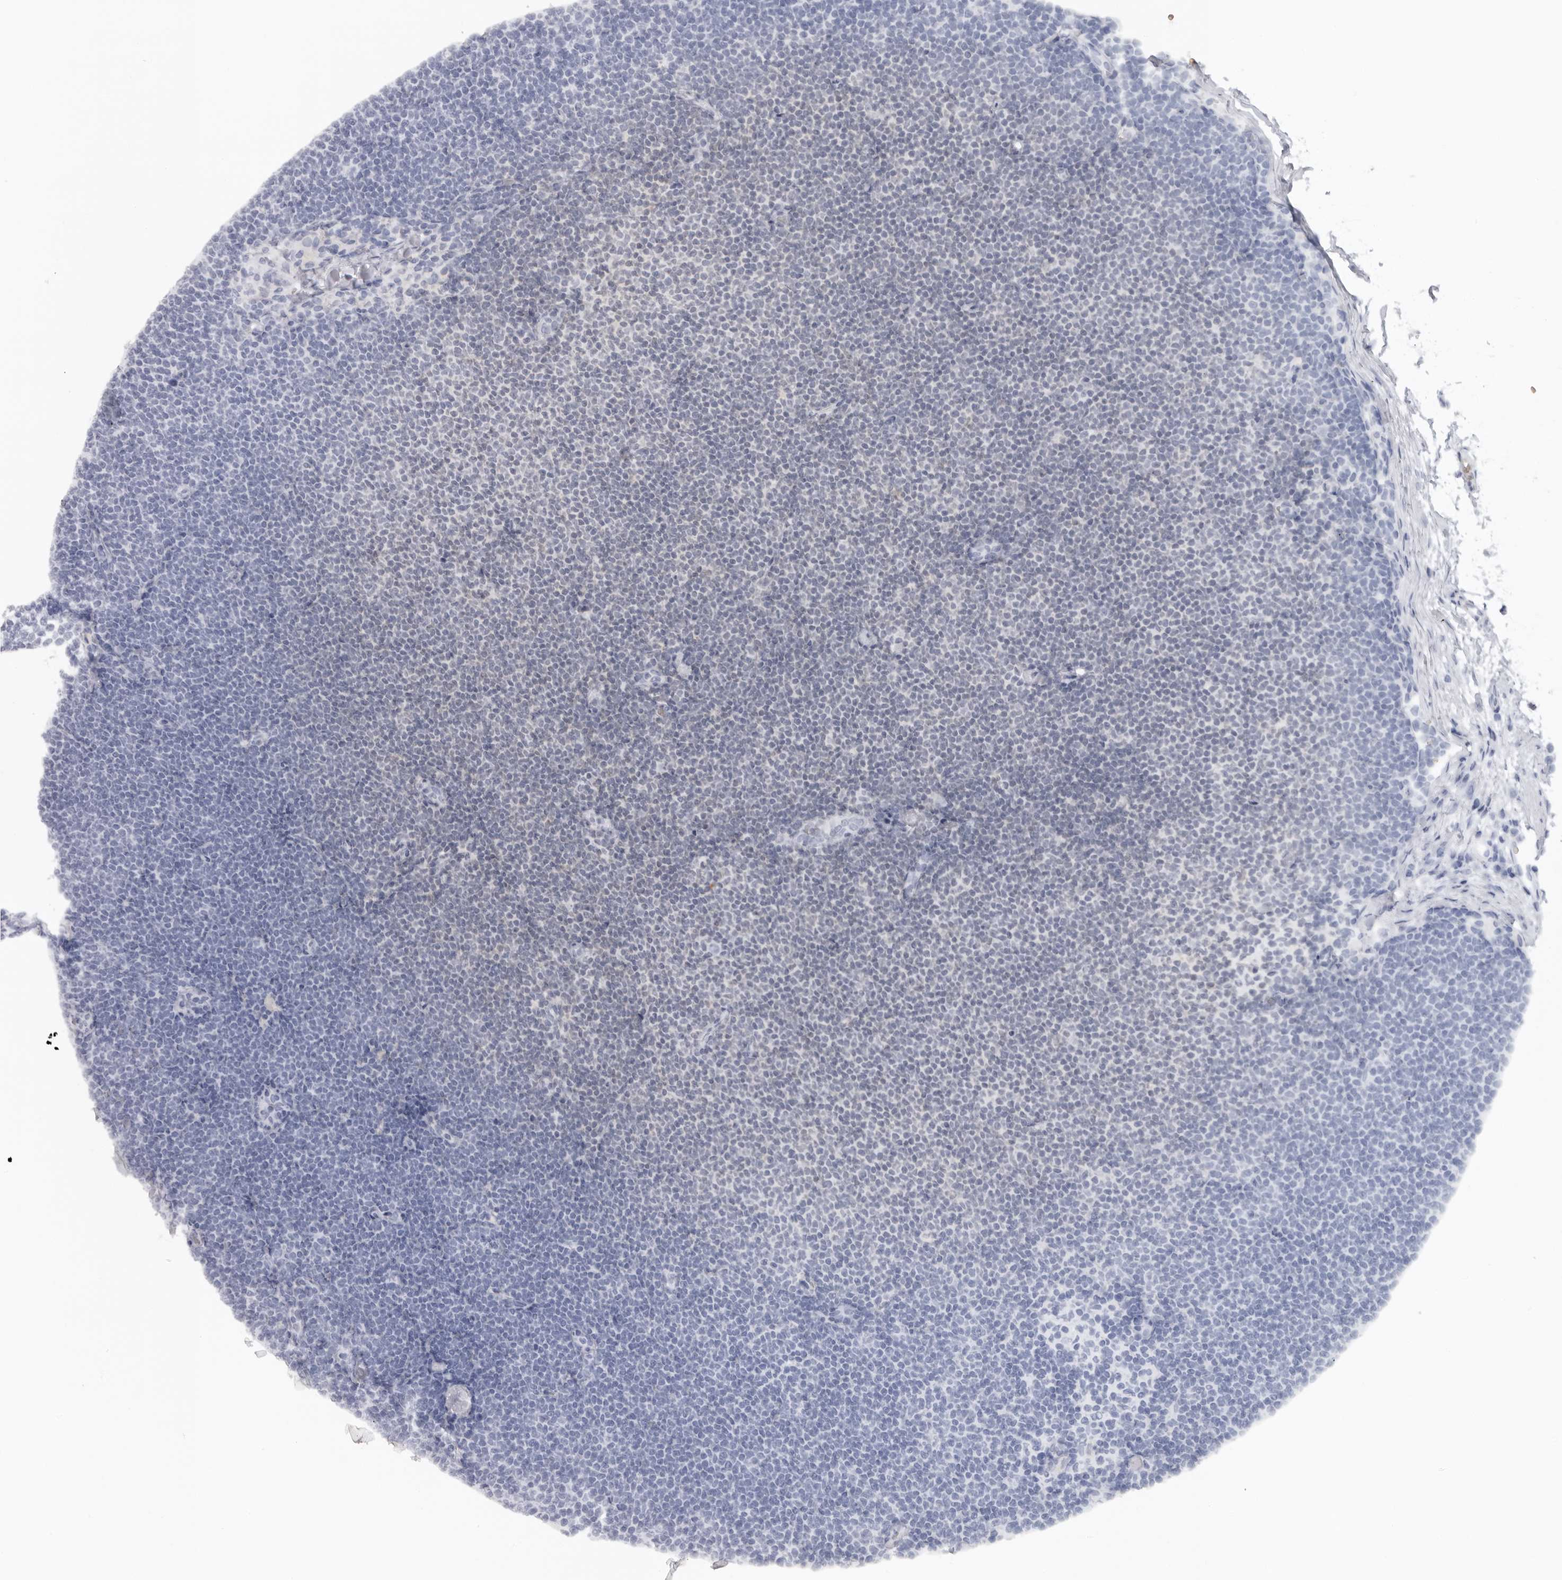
{"staining": {"intensity": "negative", "quantity": "none", "location": "none"}, "tissue": "lymphoma", "cell_type": "Tumor cells", "image_type": "cancer", "snomed": [{"axis": "morphology", "description": "Malignant lymphoma, non-Hodgkin's type, Low grade"}, {"axis": "topography", "description": "Lymph node"}], "caption": "IHC image of malignant lymphoma, non-Hodgkin's type (low-grade) stained for a protein (brown), which demonstrates no positivity in tumor cells. The staining was performed using DAB to visualize the protein expression in brown, while the nuclei were stained in blue with hematoxylin (Magnification: 20x).", "gene": "EPB41", "patient": {"sex": "female", "age": 53}}